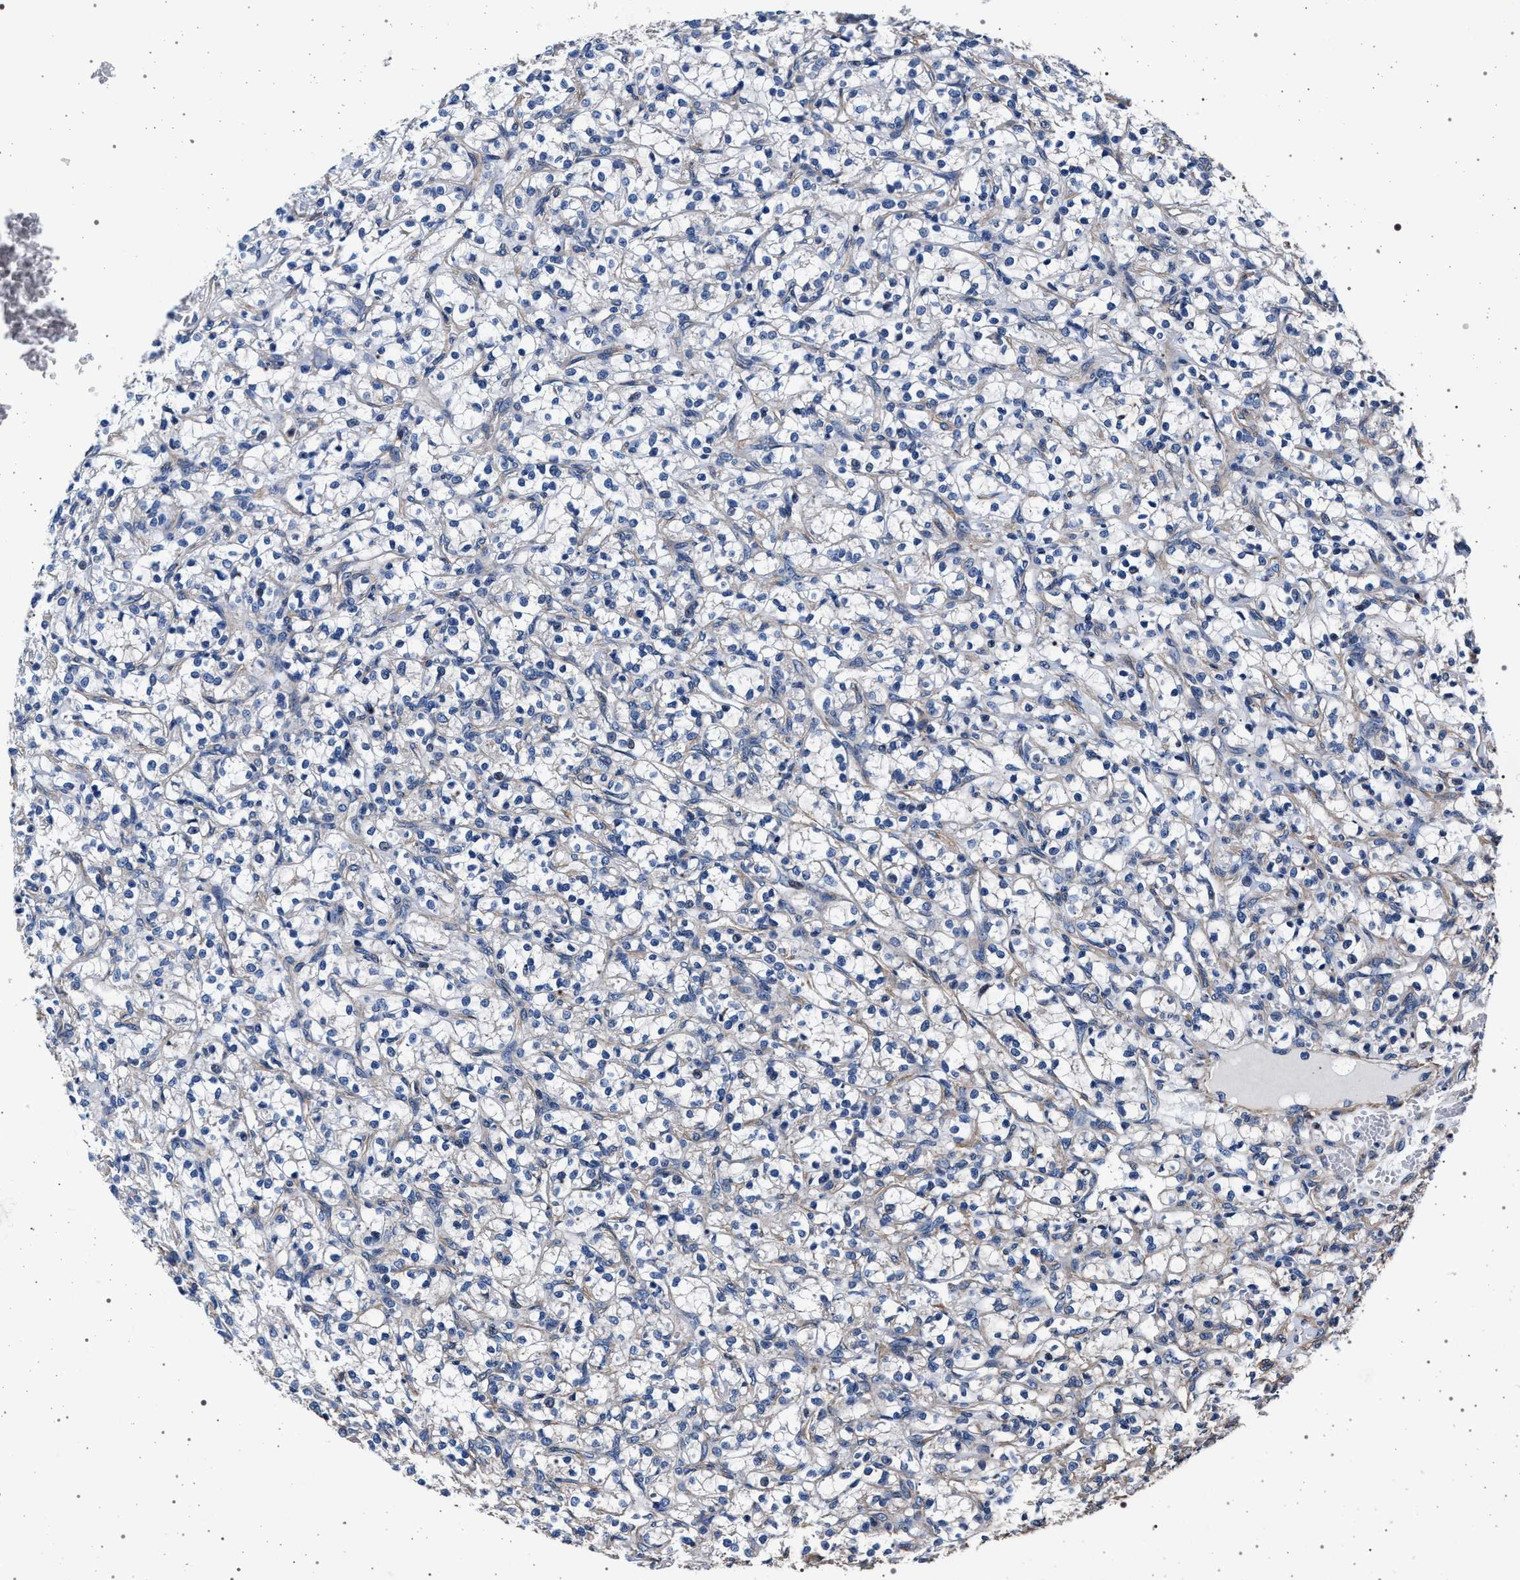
{"staining": {"intensity": "negative", "quantity": "none", "location": "none"}, "tissue": "renal cancer", "cell_type": "Tumor cells", "image_type": "cancer", "snomed": [{"axis": "morphology", "description": "Adenocarcinoma, NOS"}, {"axis": "topography", "description": "Kidney"}], "caption": "High magnification brightfield microscopy of adenocarcinoma (renal) stained with DAB (3,3'-diaminobenzidine) (brown) and counterstained with hematoxylin (blue): tumor cells show no significant expression. Nuclei are stained in blue.", "gene": "KCNK6", "patient": {"sex": "female", "age": 69}}